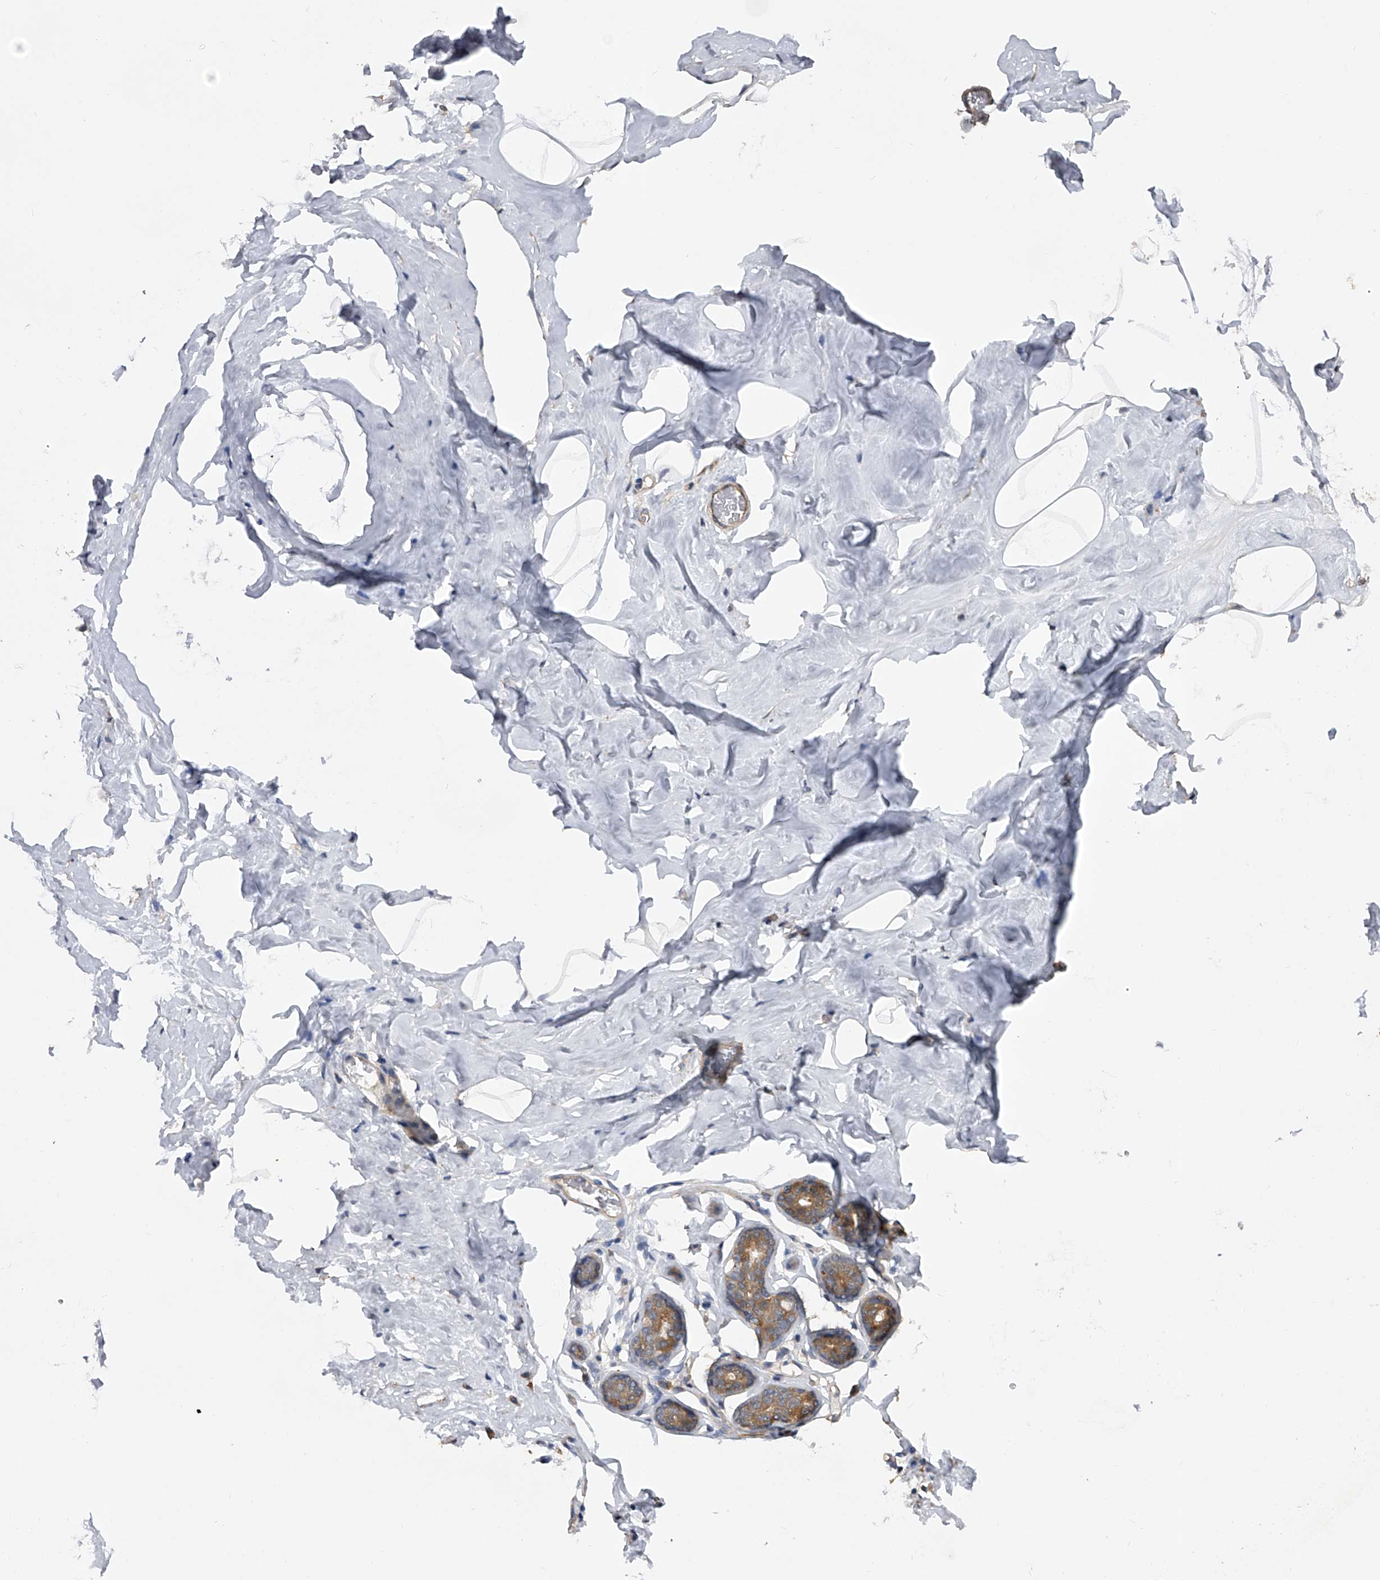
{"staining": {"intensity": "negative", "quantity": "none", "location": "none"}, "tissue": "adipose tissue", "cell_type": "Adipocytes", "image_type": "normal", "snomed": [{"axis": "morphology", "description": "Normal tissue, NOS"}, {"axis": "morphology", "description": "Fibrosis, NOS"}, {"axis": "topography", "description": "Breast"}, {"axis": "topography", "description": "Adipose tissue"}], "caption": "Adipocytes show no significant staining in unremarkable adipose tissue. (DAB immunohistochemistry (IHC) visualized using brightfield microscopy, high magnification).", "gene": "CFAP298", "patient": {"sex": "female", "age": 39}}